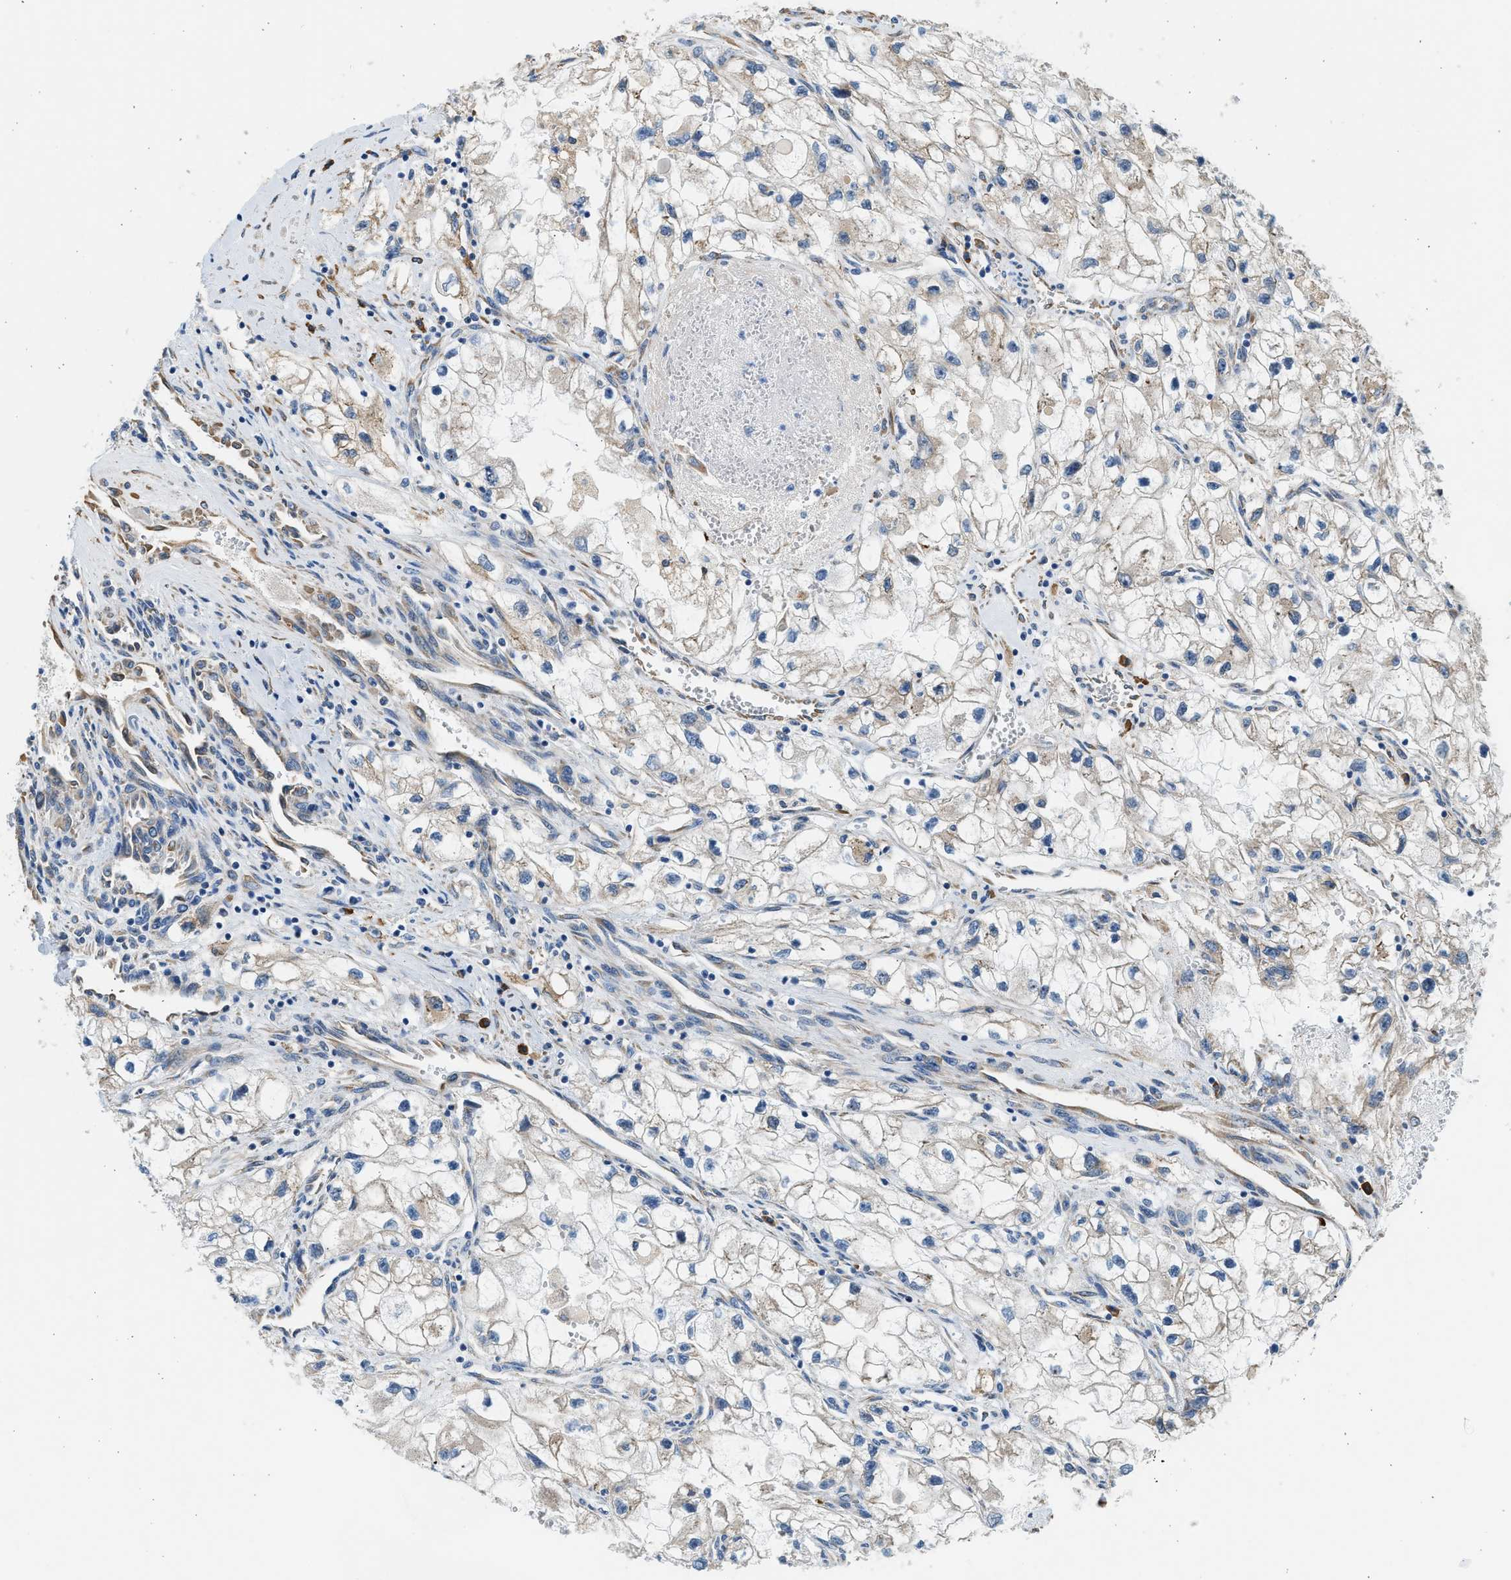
{"staining": {"intensity": "negative", "quantity": "none", "location": "none"}, "tissue": "renal cancer", "cell_type": "Tumor cells", "image_type": "cancer", "snomed": [{"axis": "morphology", "description": "Adenocarcinoma, NOS"}, {"axis": "topography", "description": "Kidney"}], "caption": "The immunohistochemistry histopathology image has no significant expression in tumor cells of renal cancer (adenocarcinoma) tissue.", "gene": "CNTN6", "patient": {"sex": "female", "age": 70}}